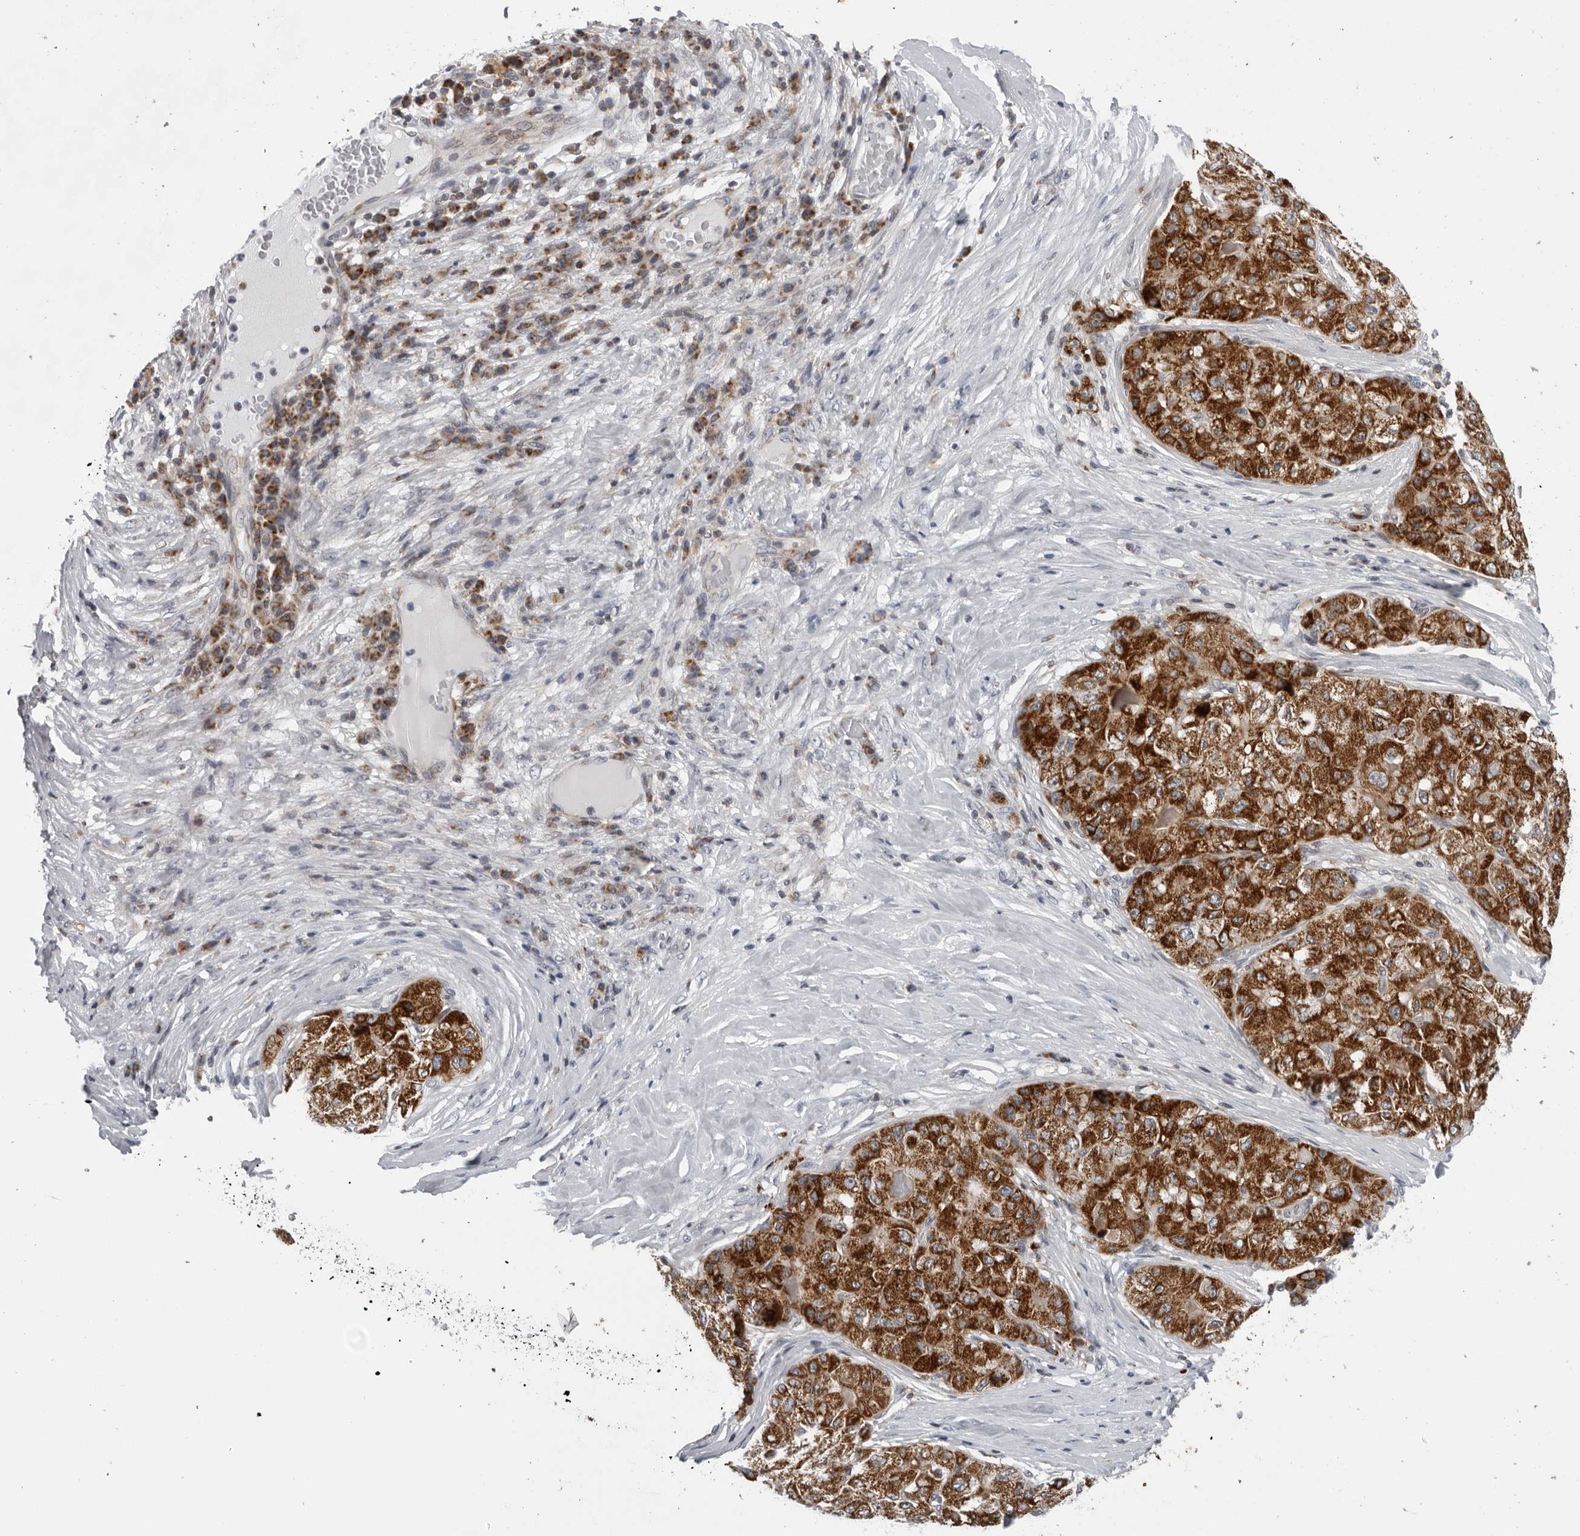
{"staining": {"intensity": "strong", "quantity": ">75%", "location": "cytoplasmic/membranous"}, "tissue": "liver cancer", "cell_type": "Tumor cells", "image_type": "cancer", "snomed": [{"axis": "morphology", "description": "Carcinoma, Hepatocellular, NOS"}, {"axis": "topography", "description": "Liver"}], "caption": "Brown immunohistochemical staining in liver cancer (hepatocellular carcinoma) displays strong cytoplasmic/membranous expression in about >75% of tumor cells.", "gene": "CPT2", "patient": {"sex": "male", "age": 80}}